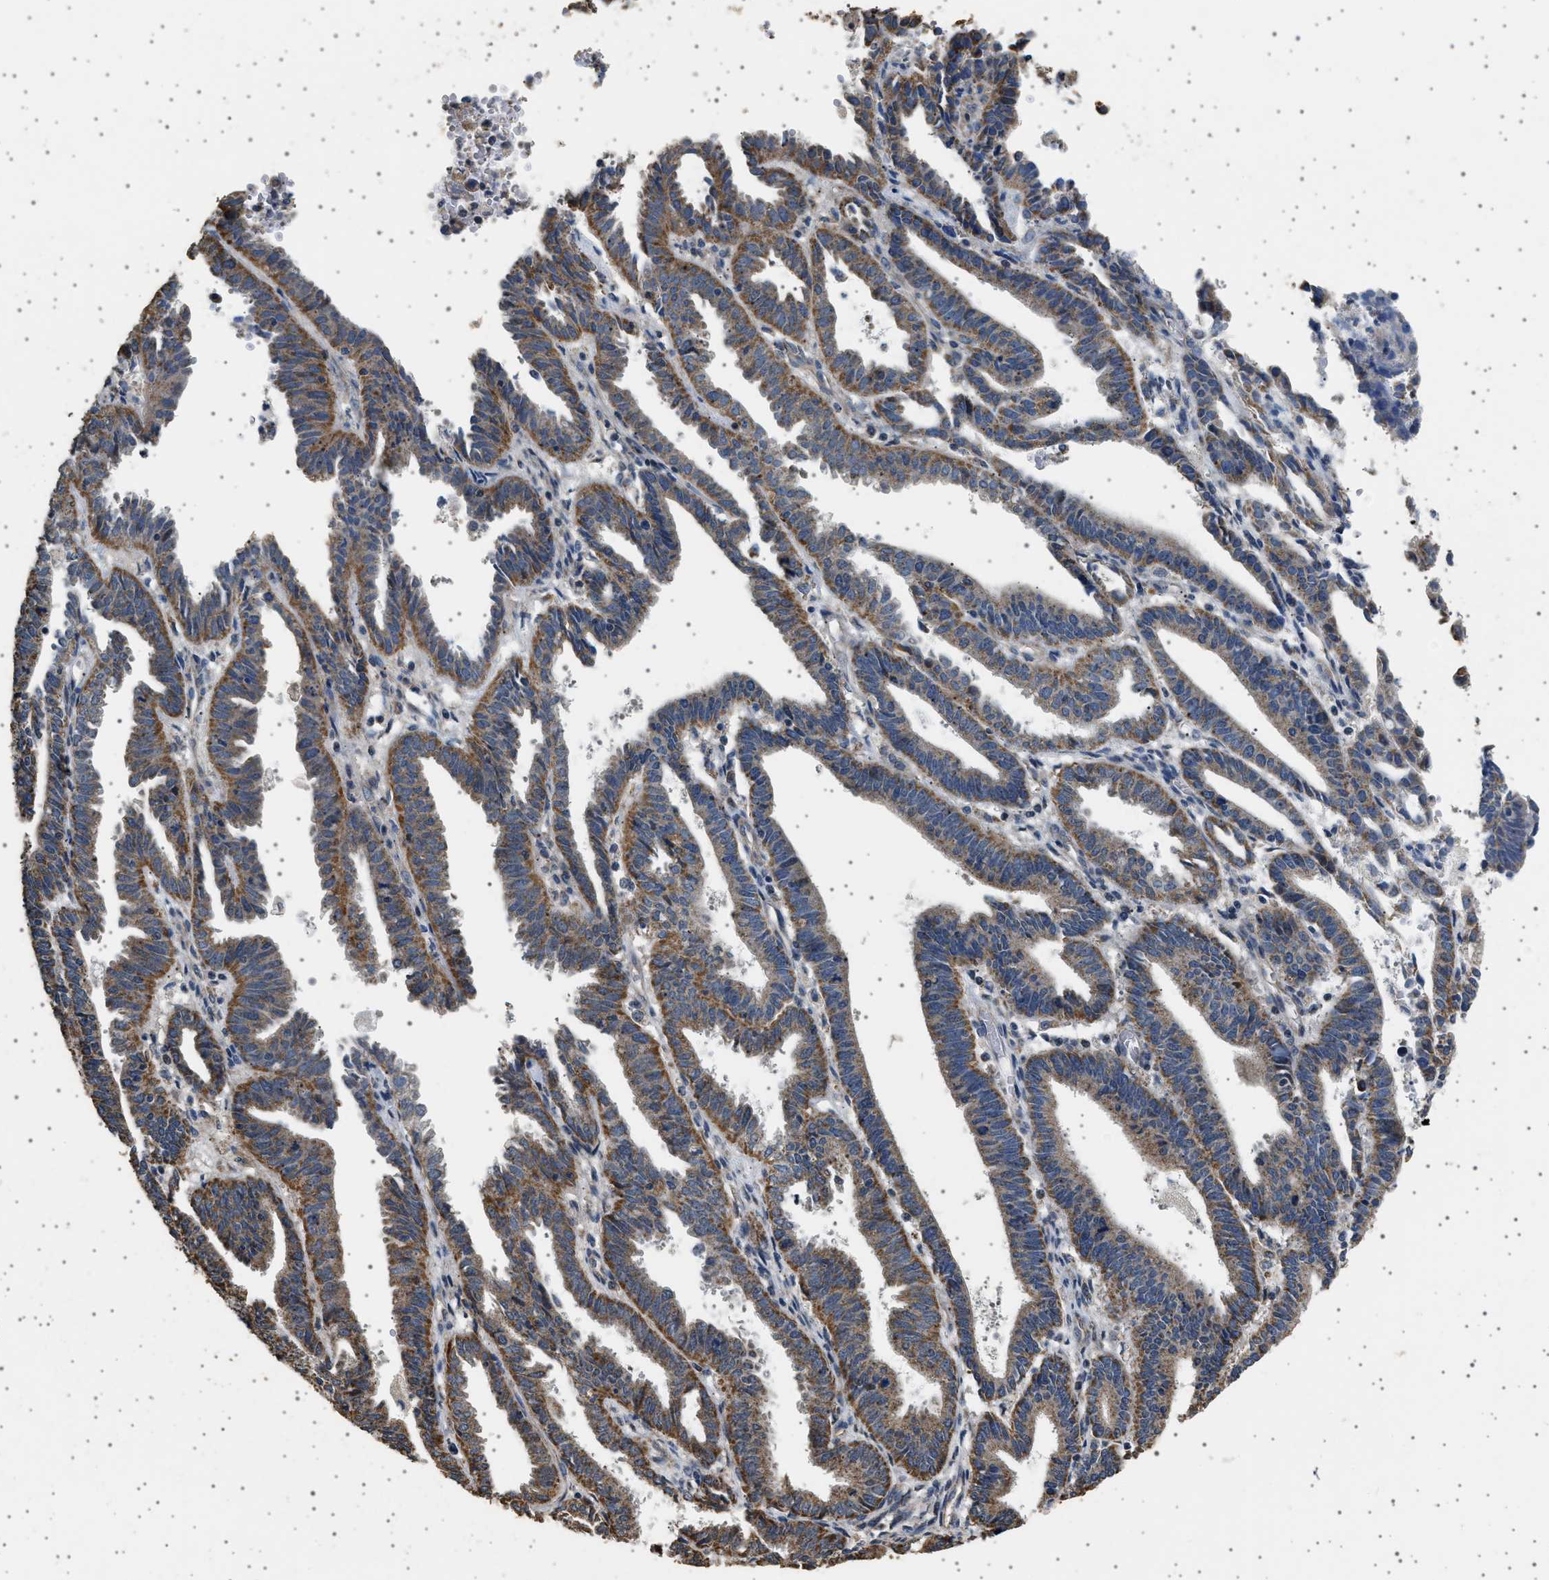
{"staining": {"intensity": "moderate", "quantity": ">75%", "location": "cytoplasmic/membranous"}, "tissue": "endometrial cancer", "cell_type": "Tumor cells", "image_type": "cancer", "snomed": [{"axis": "morphology", "description": "Adenocarcinoma, NOS"}, {"axis": "topography", "description": "Uterus"}], "caption": "Immunohistochemical staining of endometrial adenocarcinoma demonstrates medium levels of moderate cytoplasmic/membranous protein expression in about >75% of tumor cells. The protein is stained brown, and the nuclei are stained in blue (DAB (3,3'-diaminobenzidine) IHC with brightfield microscopy, high magnification).", "gene": "KCNA4", "patient": {"sex": "female", "age": 83}}